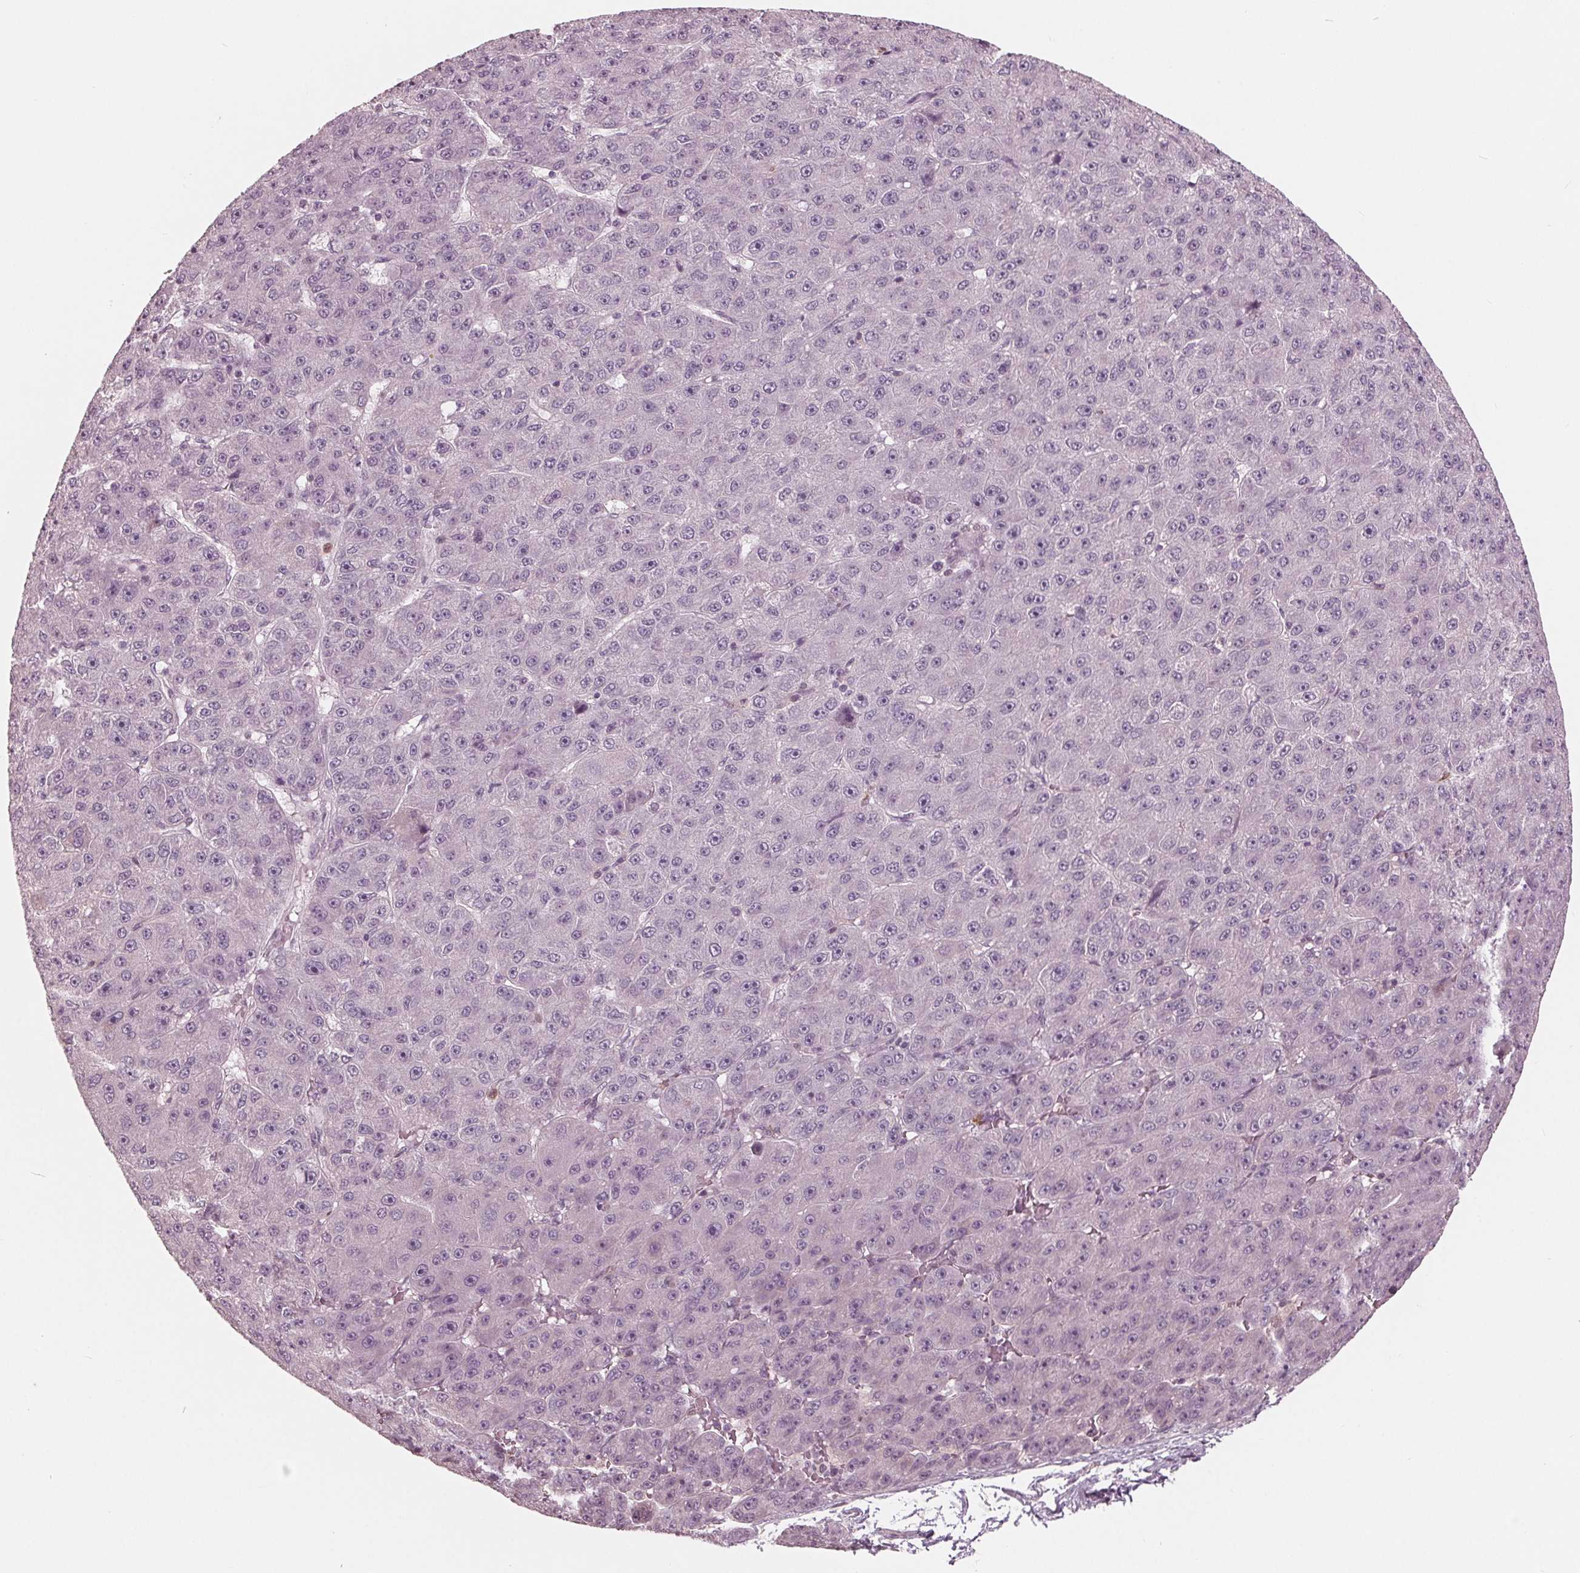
{"staining": {"intensity": "negative", "quantity": "none", "location": "none"}, "tissue": "liver cancer", "cell_type": "Tumor cells", "image_type": "cancer", "snomed": [{"axis": "morphology", "description": "Carcinoma, Hepatocellular, NOS"}, {"axis": "topography", "description": "Liver"}], "caption": "High power microscopy photomicrograph of an immunohistochemistry (IHC) histopathology image of liver cancer (hepatocellular carcinoma), revealing no significant positivity in tumor cells.", "gene": "ING3", "patient": {"sex": "male", "age": 67}}